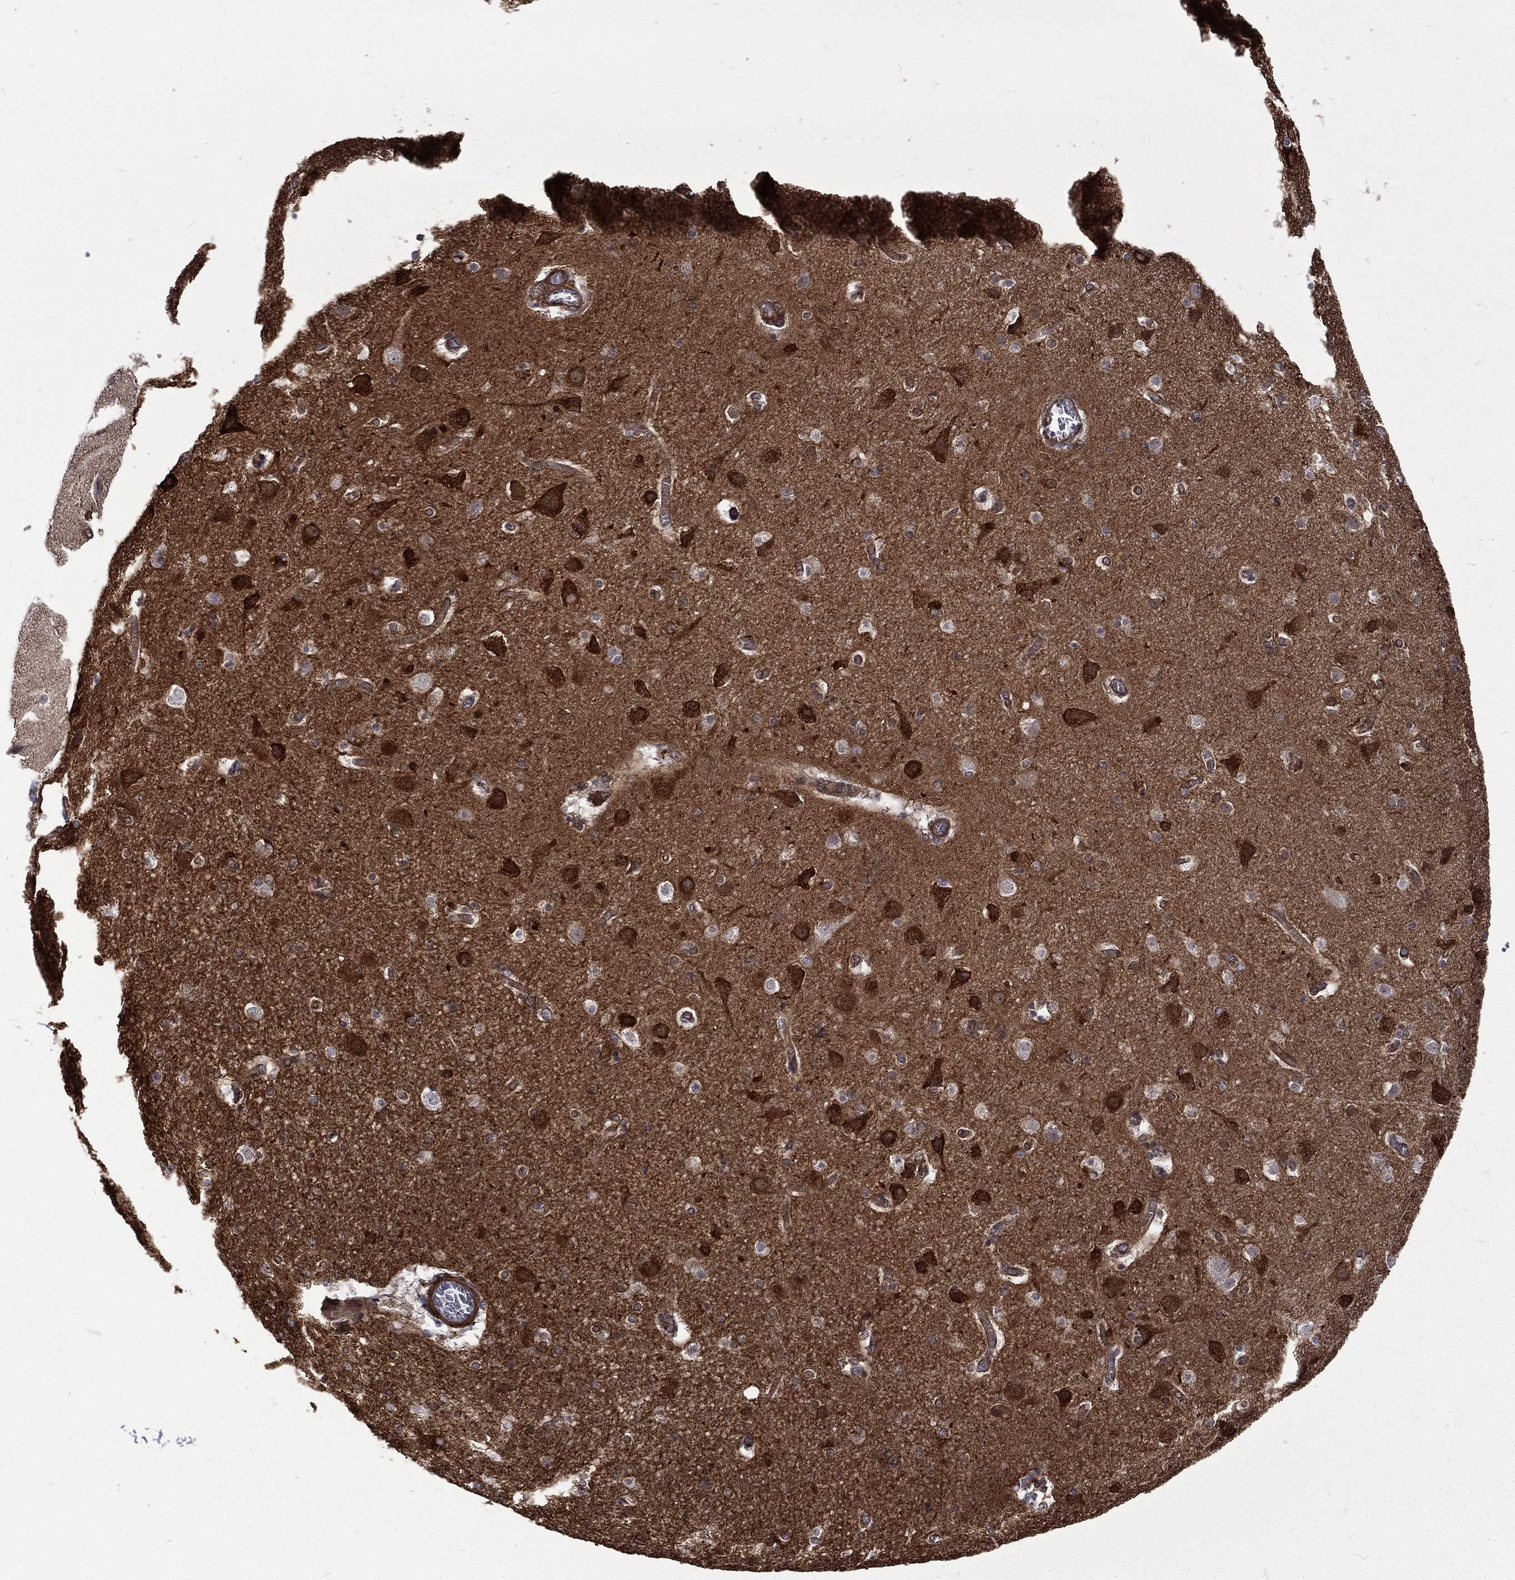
{"staining": {"intensity": "moderate", "quantity": ">75%", "location": "cytoplasmic/membranous"}, "tissue": "cerebral cortex", "cell_type": "Endothelial cells", "image_type": "normal", "snomed": [{"axis": "morphology", "description": "Normal tissue, NOS"}, {"axis": "topography", "description": "Cerebral cortex"}], "caption": "Immunohistochemical staining of normal cerebral cortex exhibits >75% levels of moderate cytoplasmic/membranous protein expression in approximately >75% of endothelial cells.", "gene": "PPFIBP1", "patient": {"sex": "male", "age": 59}}